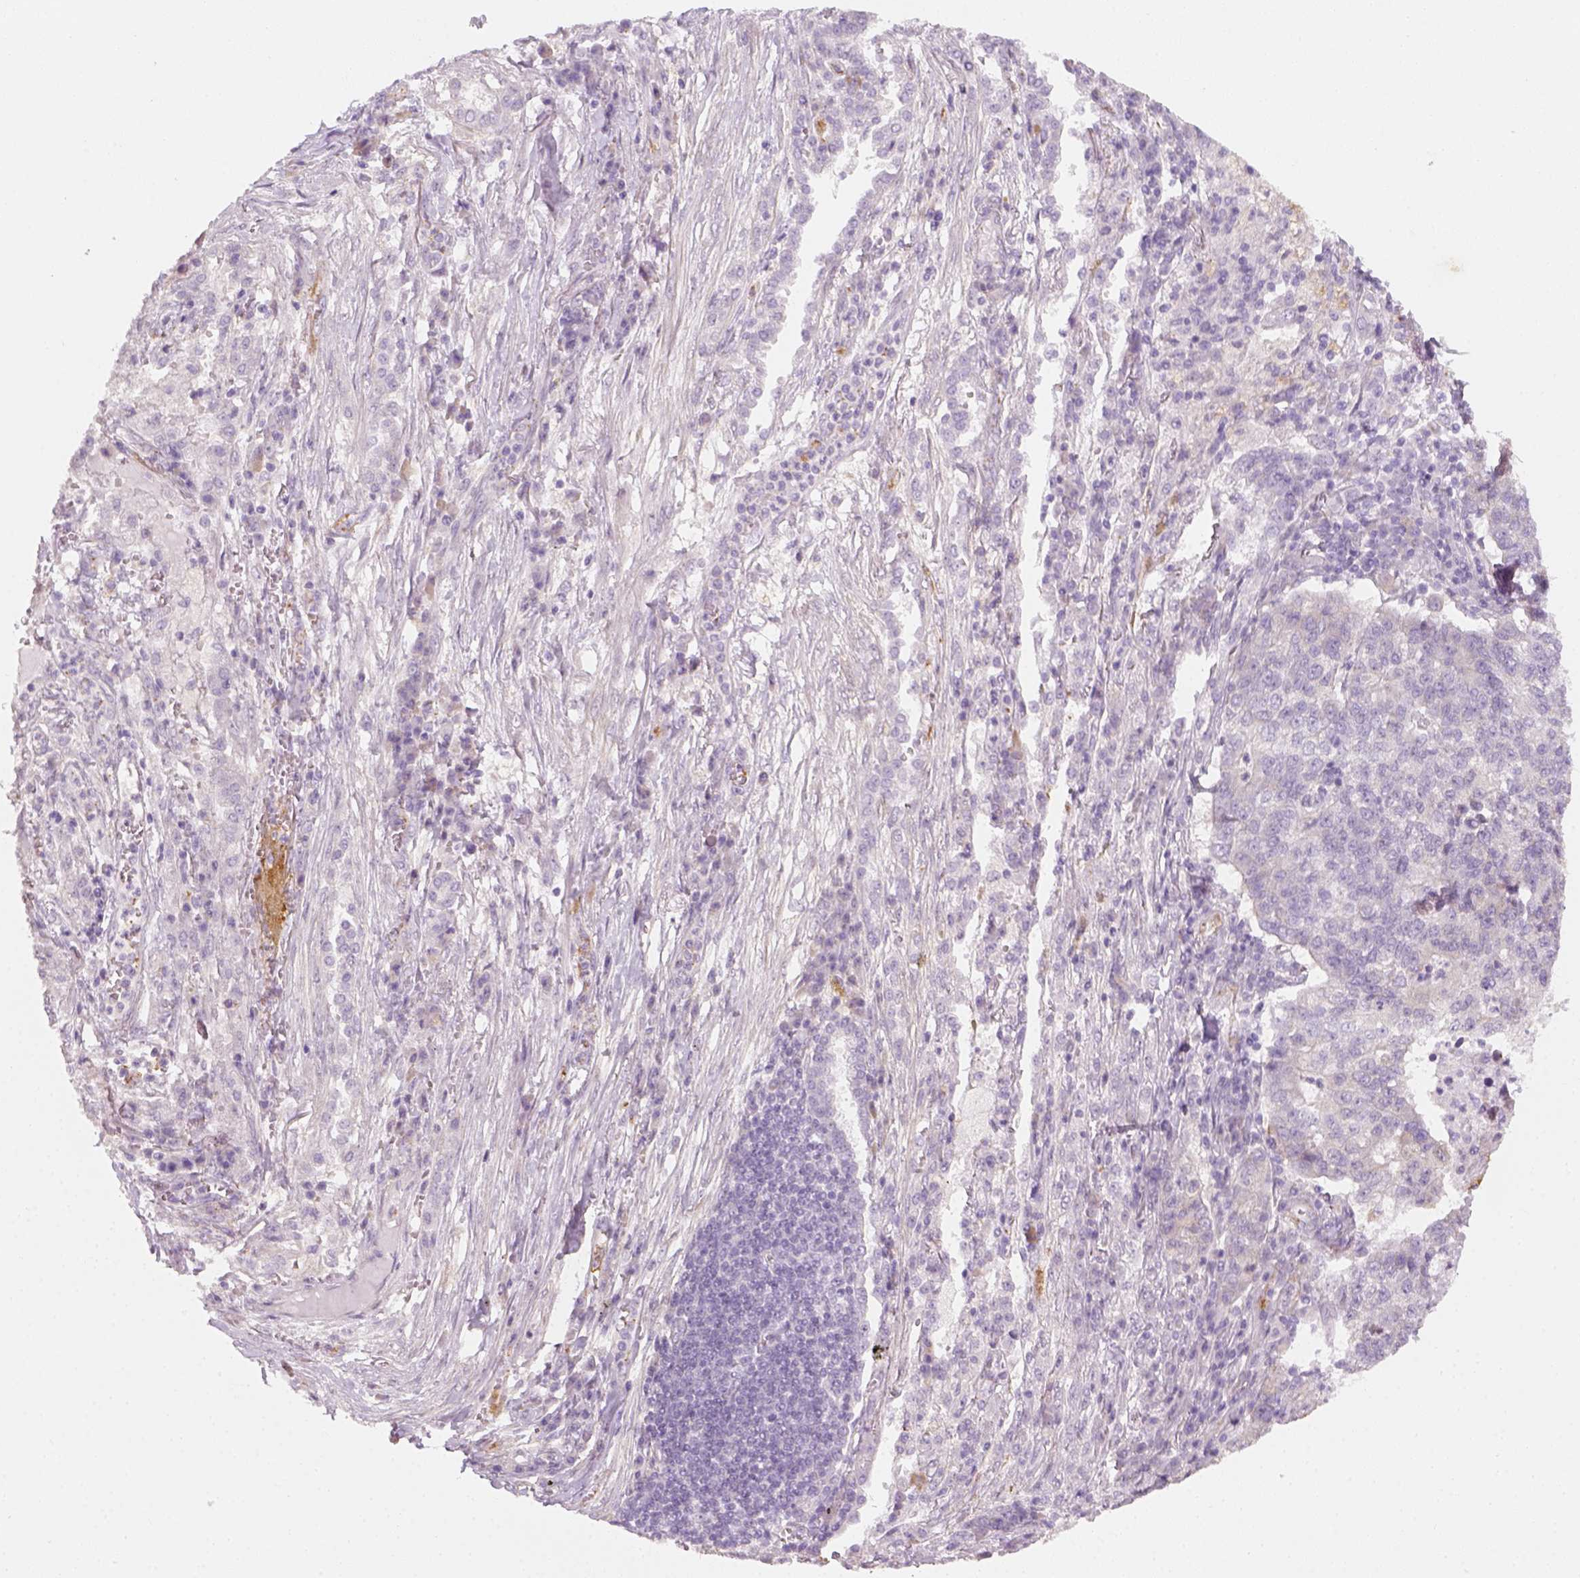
{"staining": {"intensity": "negative", "quantity": "none", "location": "none"}, "tissue": "lung cancer", "cell_type": "Tumor cells", "image_type": "cancer", "snomed": [{"axis": "morphology", "description": "Adenocarcinoma, NOS"}, {"axis": "topography", "description": "Lung"}], "caption": "Human adenocarcinoma (lung) stained for a protein using IHC displays no expression in tumor cells.", "gene": "FAM163B", "patient": {"sex": "male", "age": 57}}